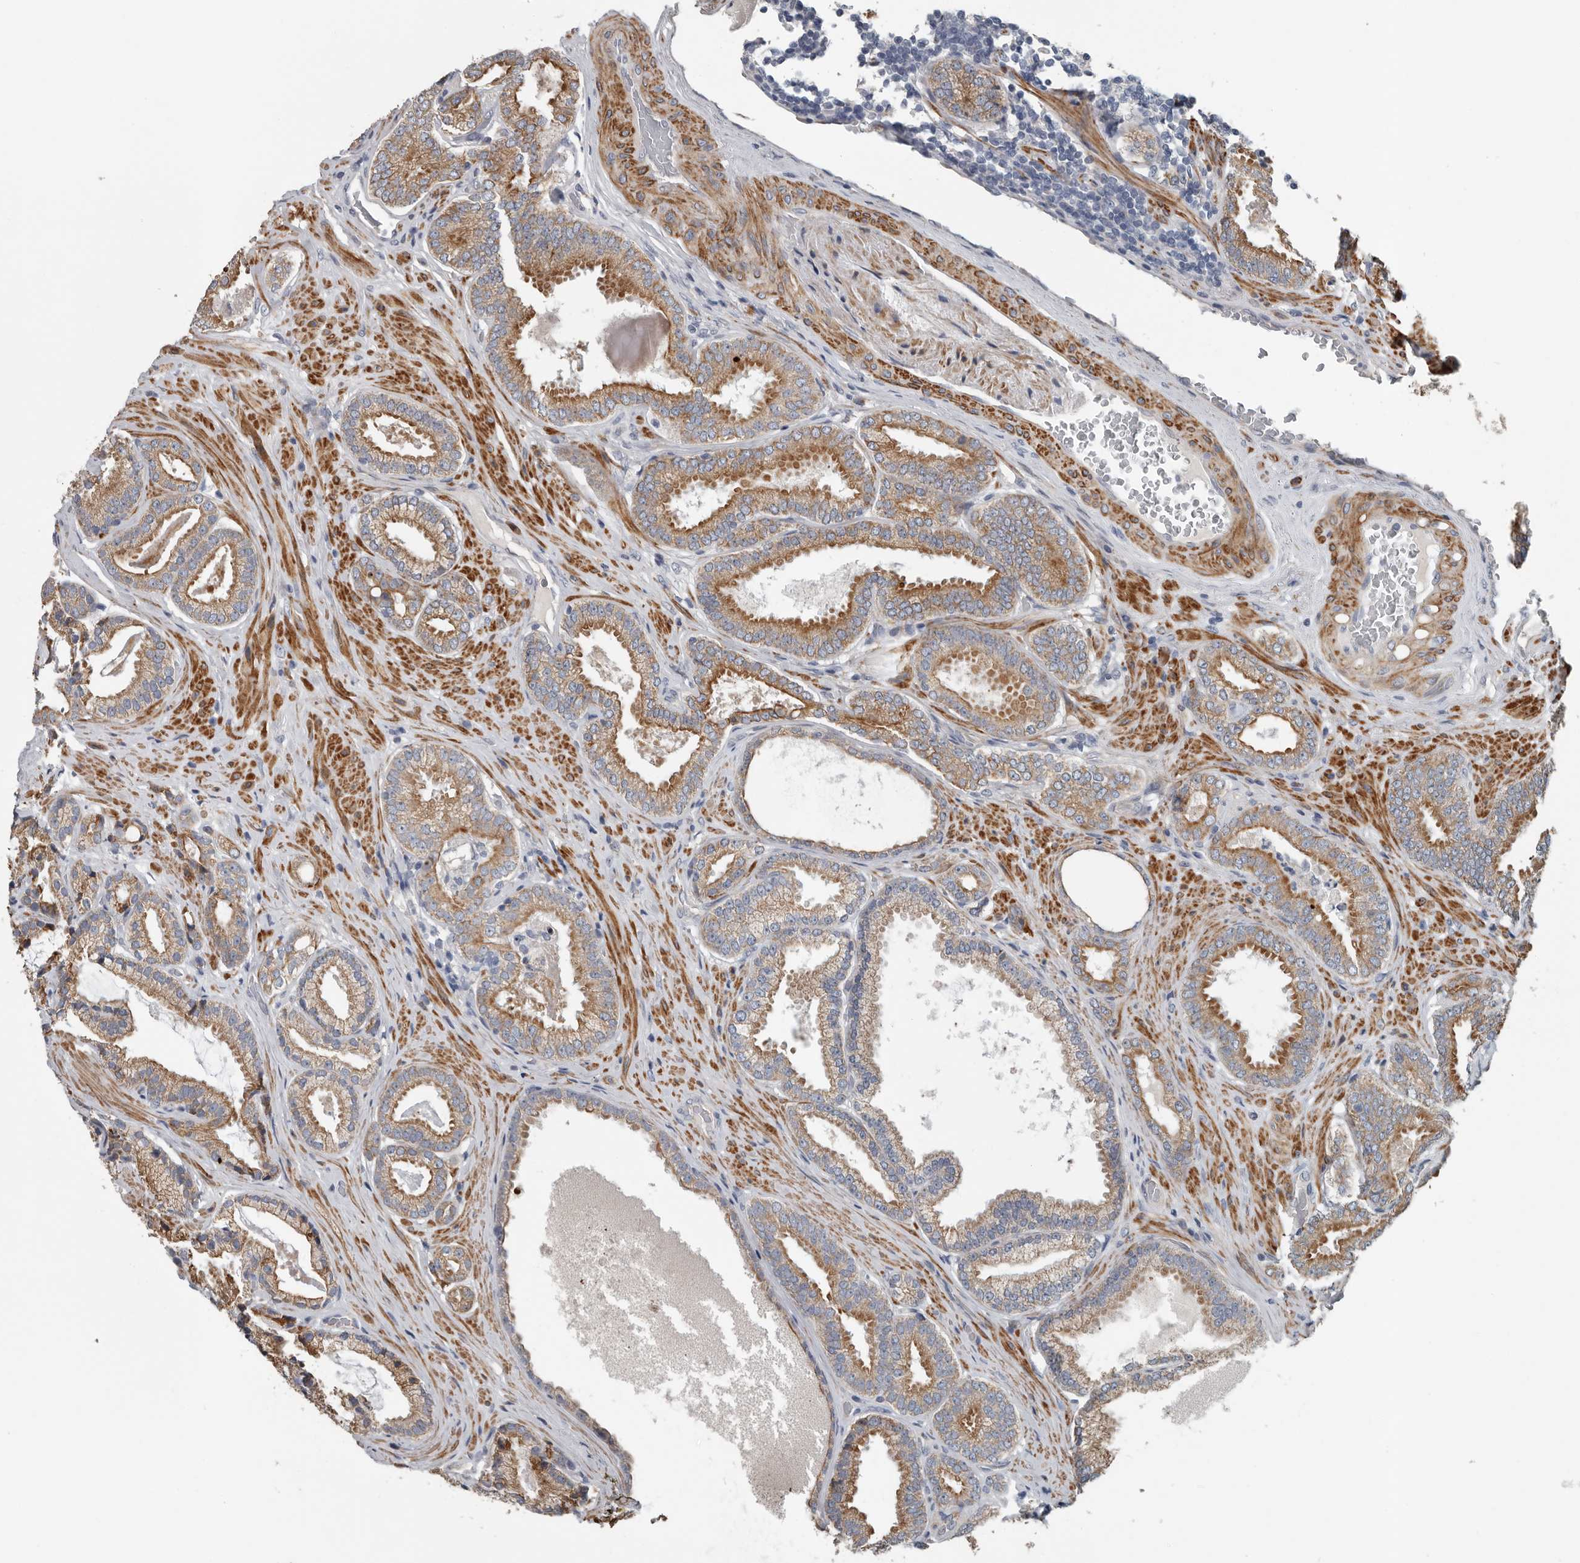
{"staining": {"intensity": "moderate", "quantity": ">75%", "location": "cytoplasmic/membranous"}, "tissue": "prostate cancer", "cell_type": "Tumor cells", "image_type": "cancer", "snomed": [{"axis": "morphology", "description": "Adenocarcinoma, Low grade"}, {"axis": "topography", "description": "Prostate"}], "caption": "Adenocarcinoma (low-grade) (prostate) tissue reveals moderate cytoplasmic/membranous positivity in approximately >75% of tumor cells The protein is shown in brown color, while the nuclei are stained blue.", "gene": "DPY19L4", "patient": {"sex": "male", "age": 71}}